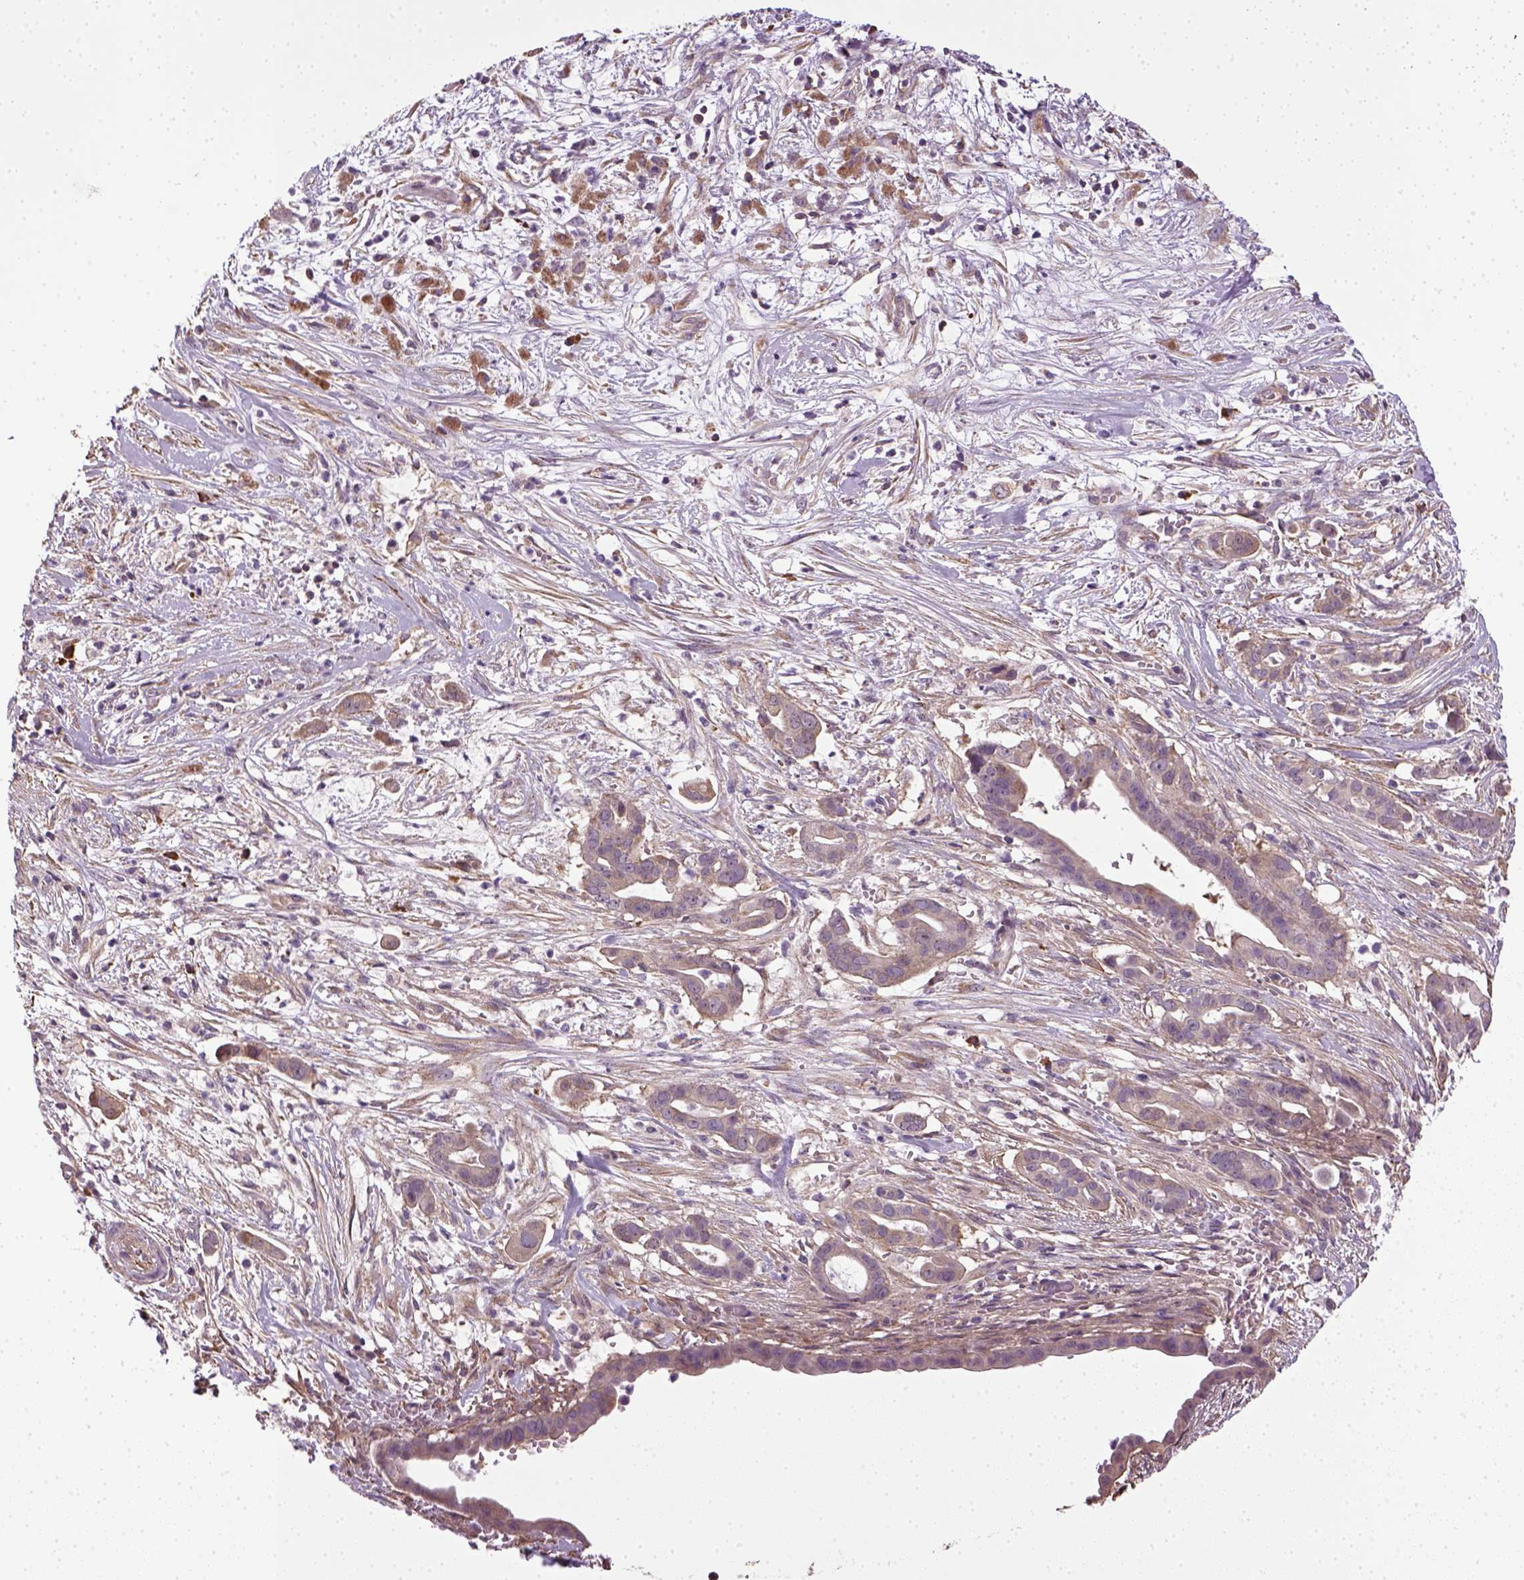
{"staining": {"intensity": "negative", "quantity": "none", "location": "none"}, "tissue": "pancreatic cancer", "cell_type": "Tumor cells", "image_type": "cancer", "snomed": [{"axis": "morphology", "description": "Adenocarcinoma, NOS"}, {"axis": "topography", "description": "Pancreas"}], "caption": "Immunohistochemical staining of pancreatic adenocarcinoma displays no significant expression in tumor cells.", "gene": "TPRG1", "patient": {"sex": "male", "age": 61}}